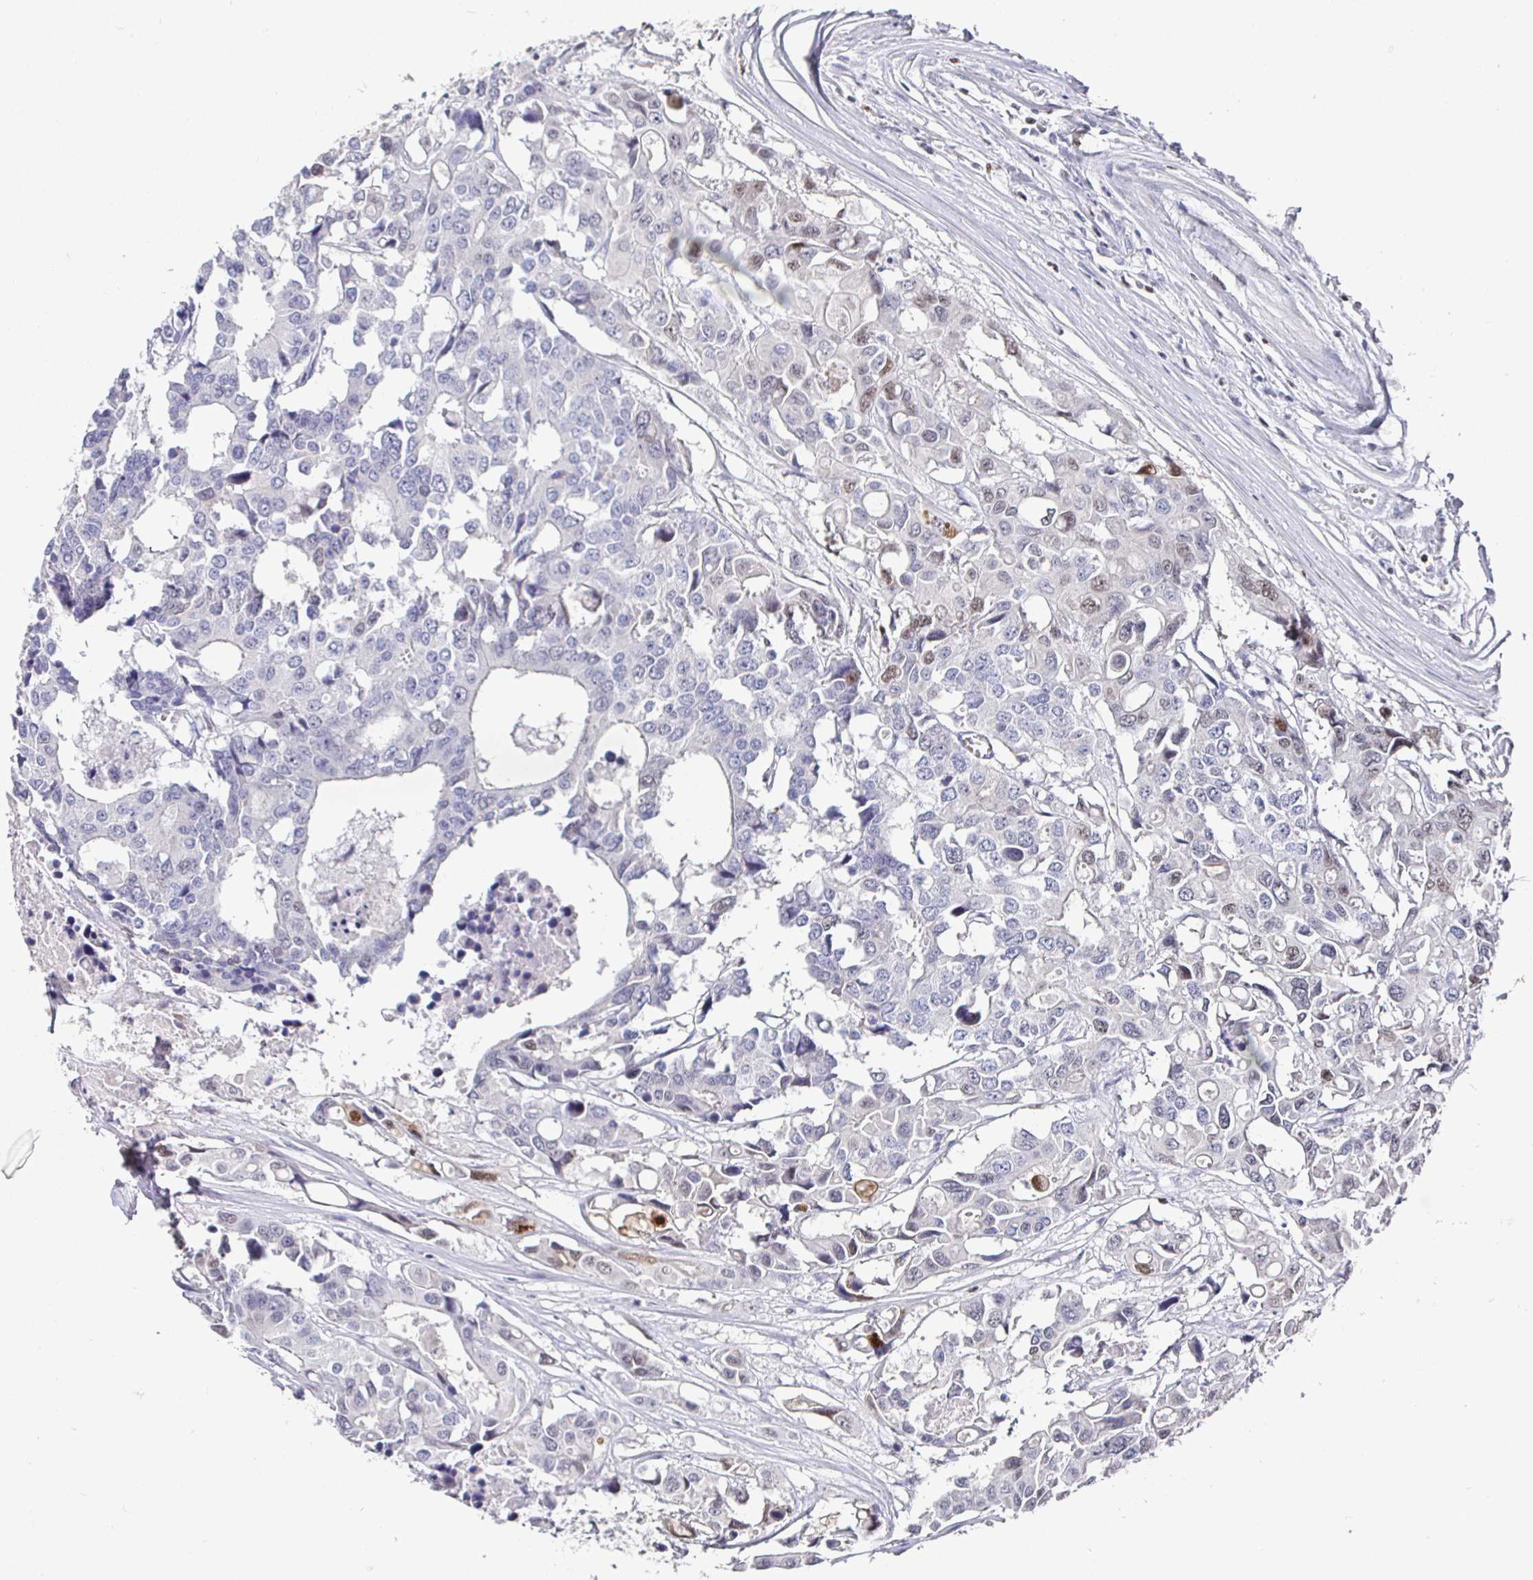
{"staining": {"intensity": "weak", "quantity": "<25%", "location": "nuclear"}, "tissue": "colorectal cancer", "cell_type": "Tumor cells", "image_type": "cancer", "snomed": [{"axis": "morphology", "description": "Adenocarcinoma, NOS"}, {"axis": "topography", "description": "Colon"}], "caption": "Immunohistochemistry micrograph of neoplastic tissue: colorectal cancer (adenocarcinoma) stained with DAB displays no significant protein expression in tumor cells. (Immunohistochemistry, brightfield microscopy, high magnification).", "gene": "RUNX2", "patient": {"sex": "male", "age": 77}}